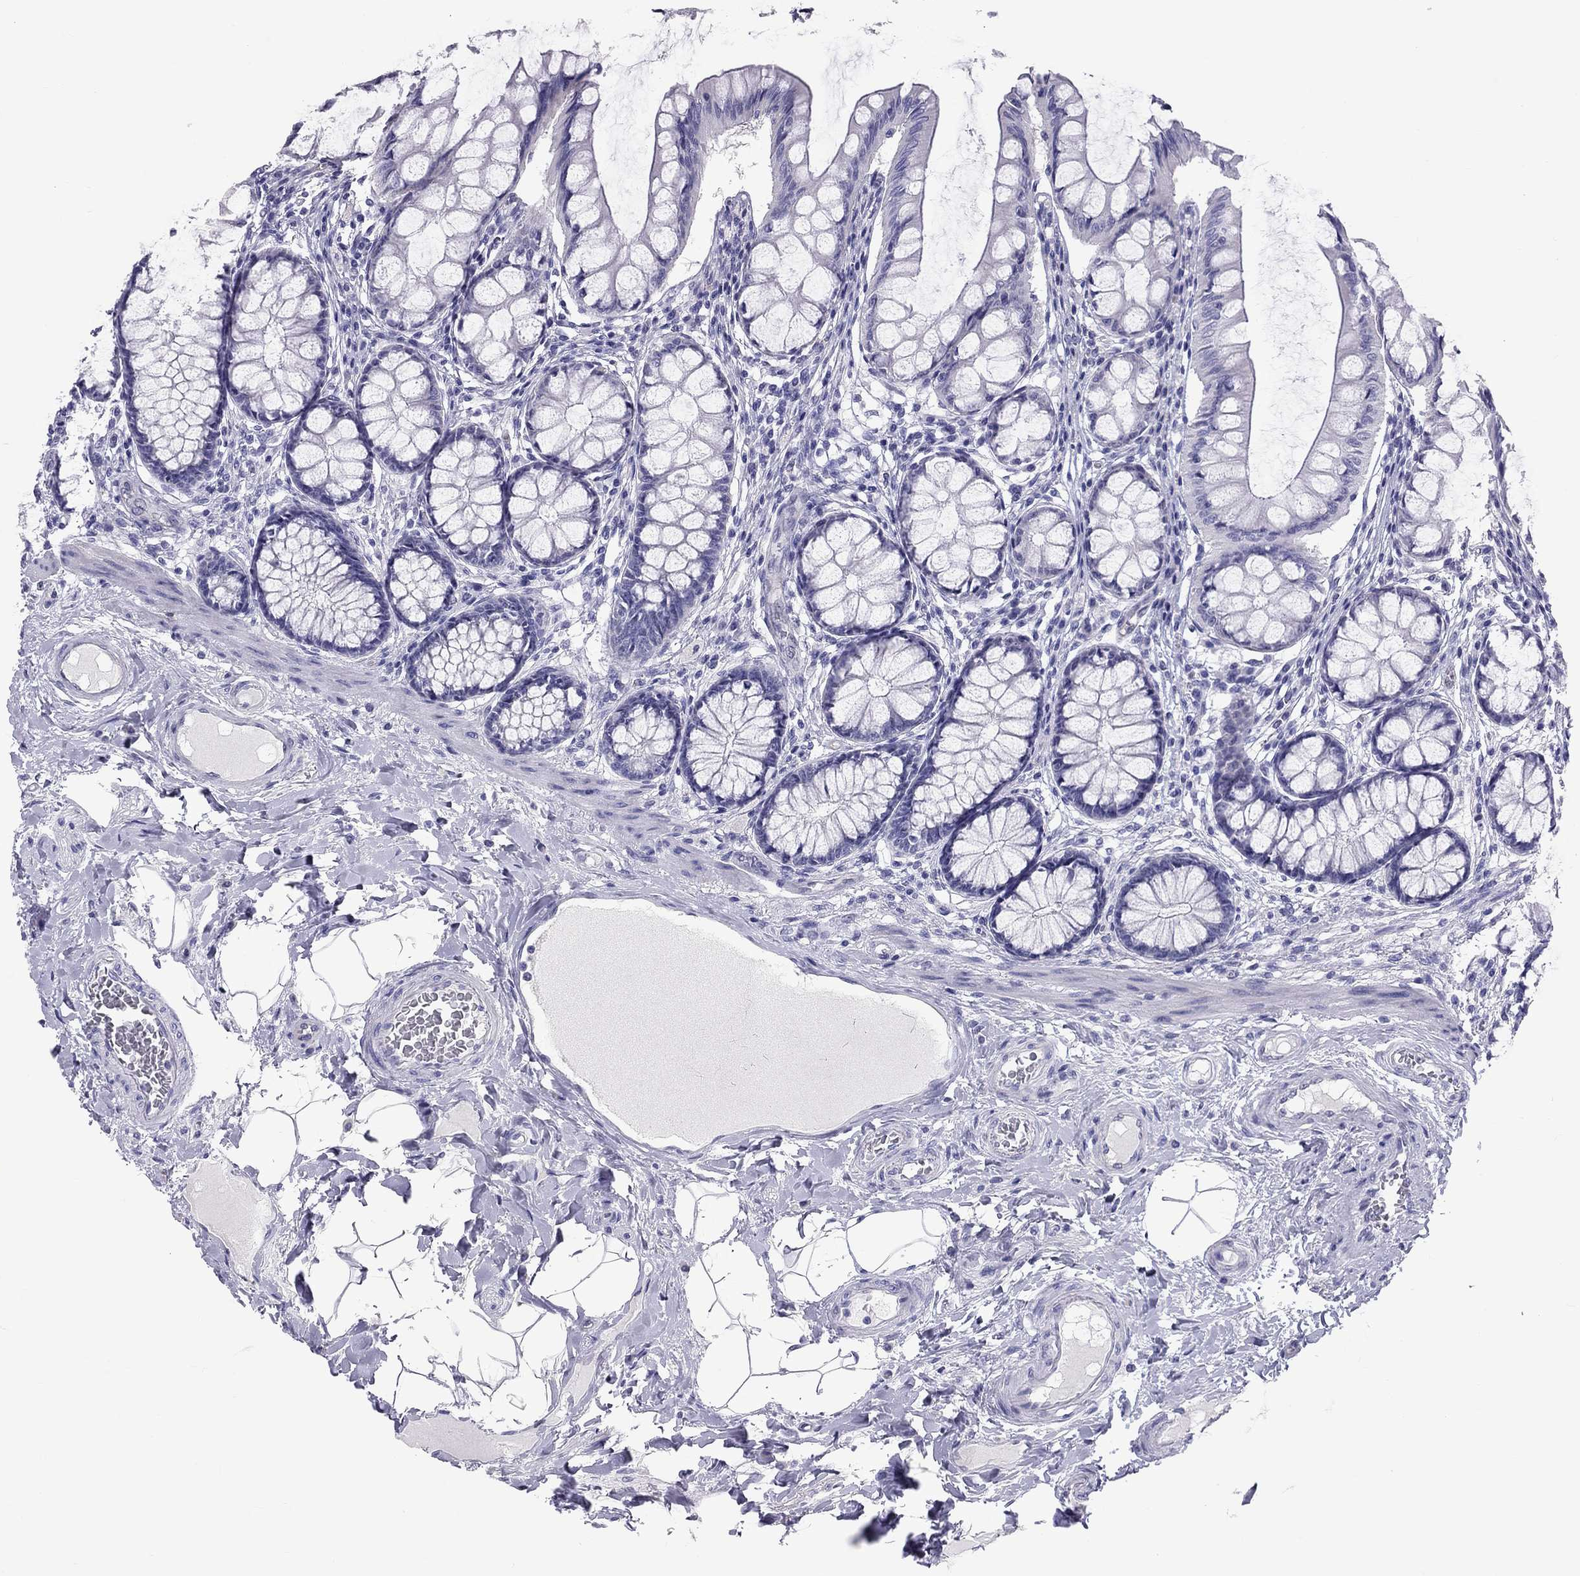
{"staining": {"intensity": "negative", "quantity": "none", "location": "none"}, "tissue": "colon", "cell_type": "Endothelial cells", "image_type": "normal", "snomed": [{"axis": "morphology", "description": "Normal tissue, NOS"}, {"axis": "topography", "description": "Colon"}], "caption": "A micrograph of human colon is negative for staining in endothelial cells. (DAB (3,3'-diaminobenzidine) immunohistochemistry visualized using brightfield microscopy, high magnification).", "gene": "FSCN3", "patient": {"sex": "female", "age": 65}}